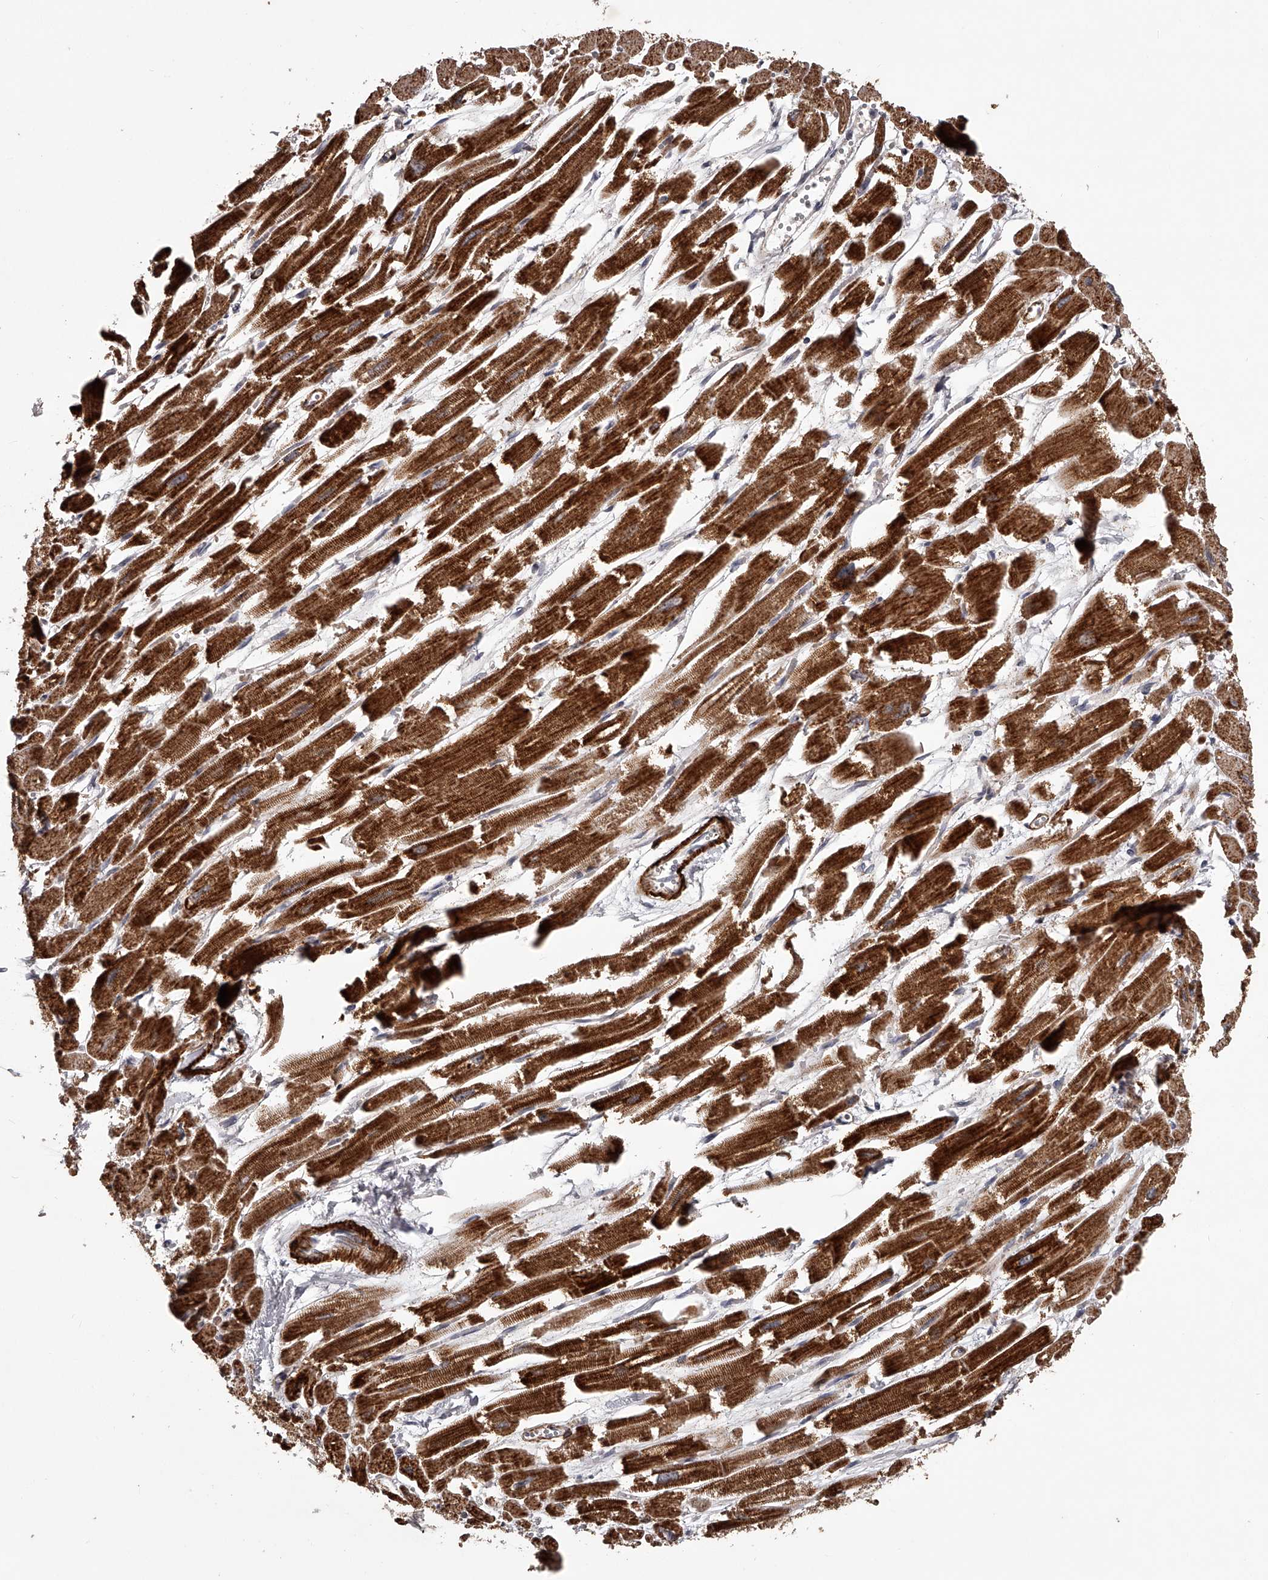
{"staining": {"intensity": "strong", "quantity": ">75%", "location": "cytoplasmic/membranous"}, "tissue": "heart muscle", "cell_type": "Cardiomyocytes", "image_type": "normal", "snomed": [{"axis": "morphology", "description": "Normal tissue, NOS"}, {"axis": "topography", "description": "Heart"}], "caption": "Benign heart muscle was stained to show a protein in brown. There is high levels of strong cytoplasmic/membranous expression in about >75% of cardiomyocytes.", "gene": "RRP36", "patient": {"sex": "male", "age": 54}}